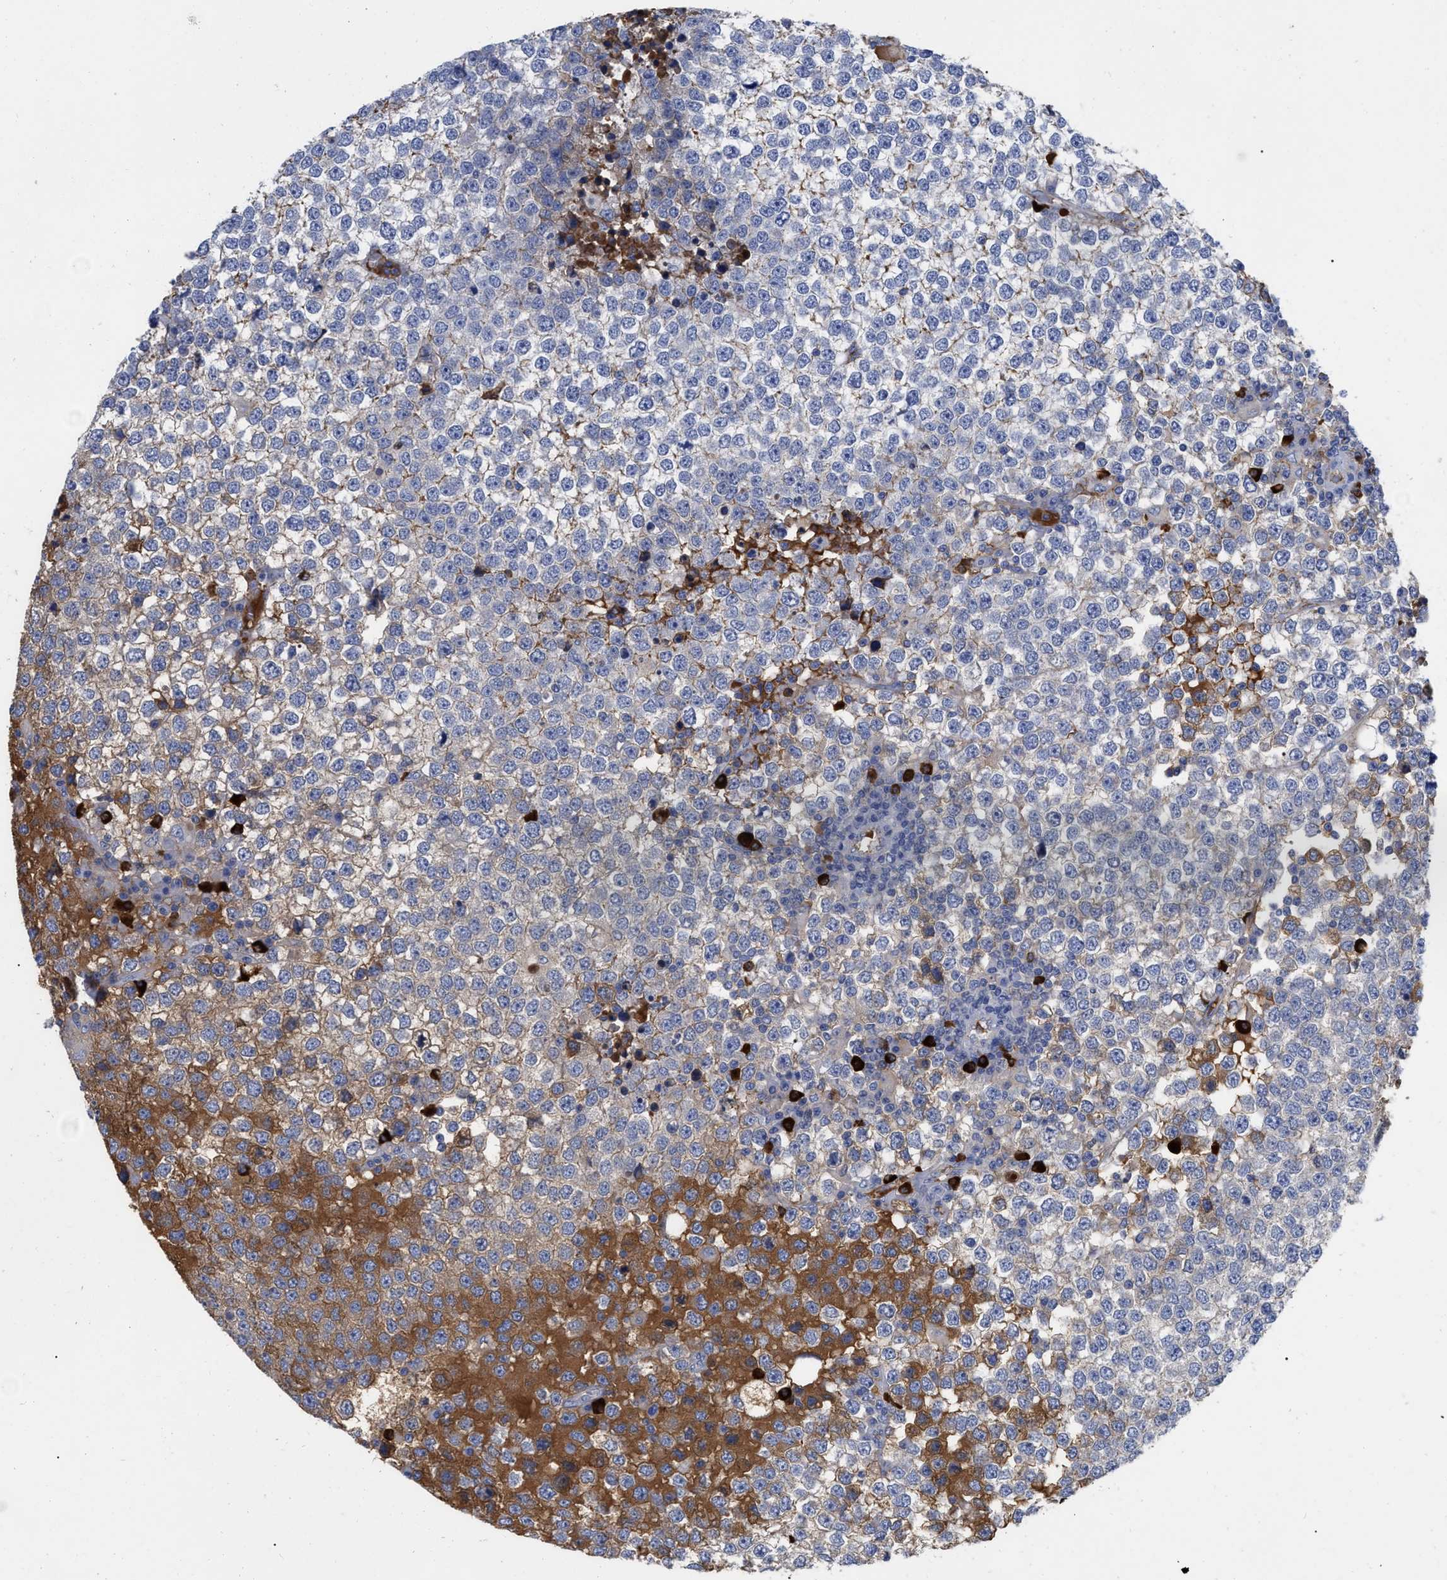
{"staining": {"intensity": "strong", "quantity": "<25%", "location": "cytoplasmic/membranous"}, "tissue": "testis cancer", "cell_type": "Tumor cells", "image_type": "cancer", "snomed": [{"axis": "morphology", "description": "Seminoma, NOS"}, {"axis": "topography", "description": "Testis"}], "caption": "An image showing strong cytoplasmic/membranous staining in about <25% of tumor cells in testis cancer (seminoma), as visualized by brown immunohistochemical staining.", "gene": "IGHV5-51", "patient": {"sex": "male", "age": 65}}